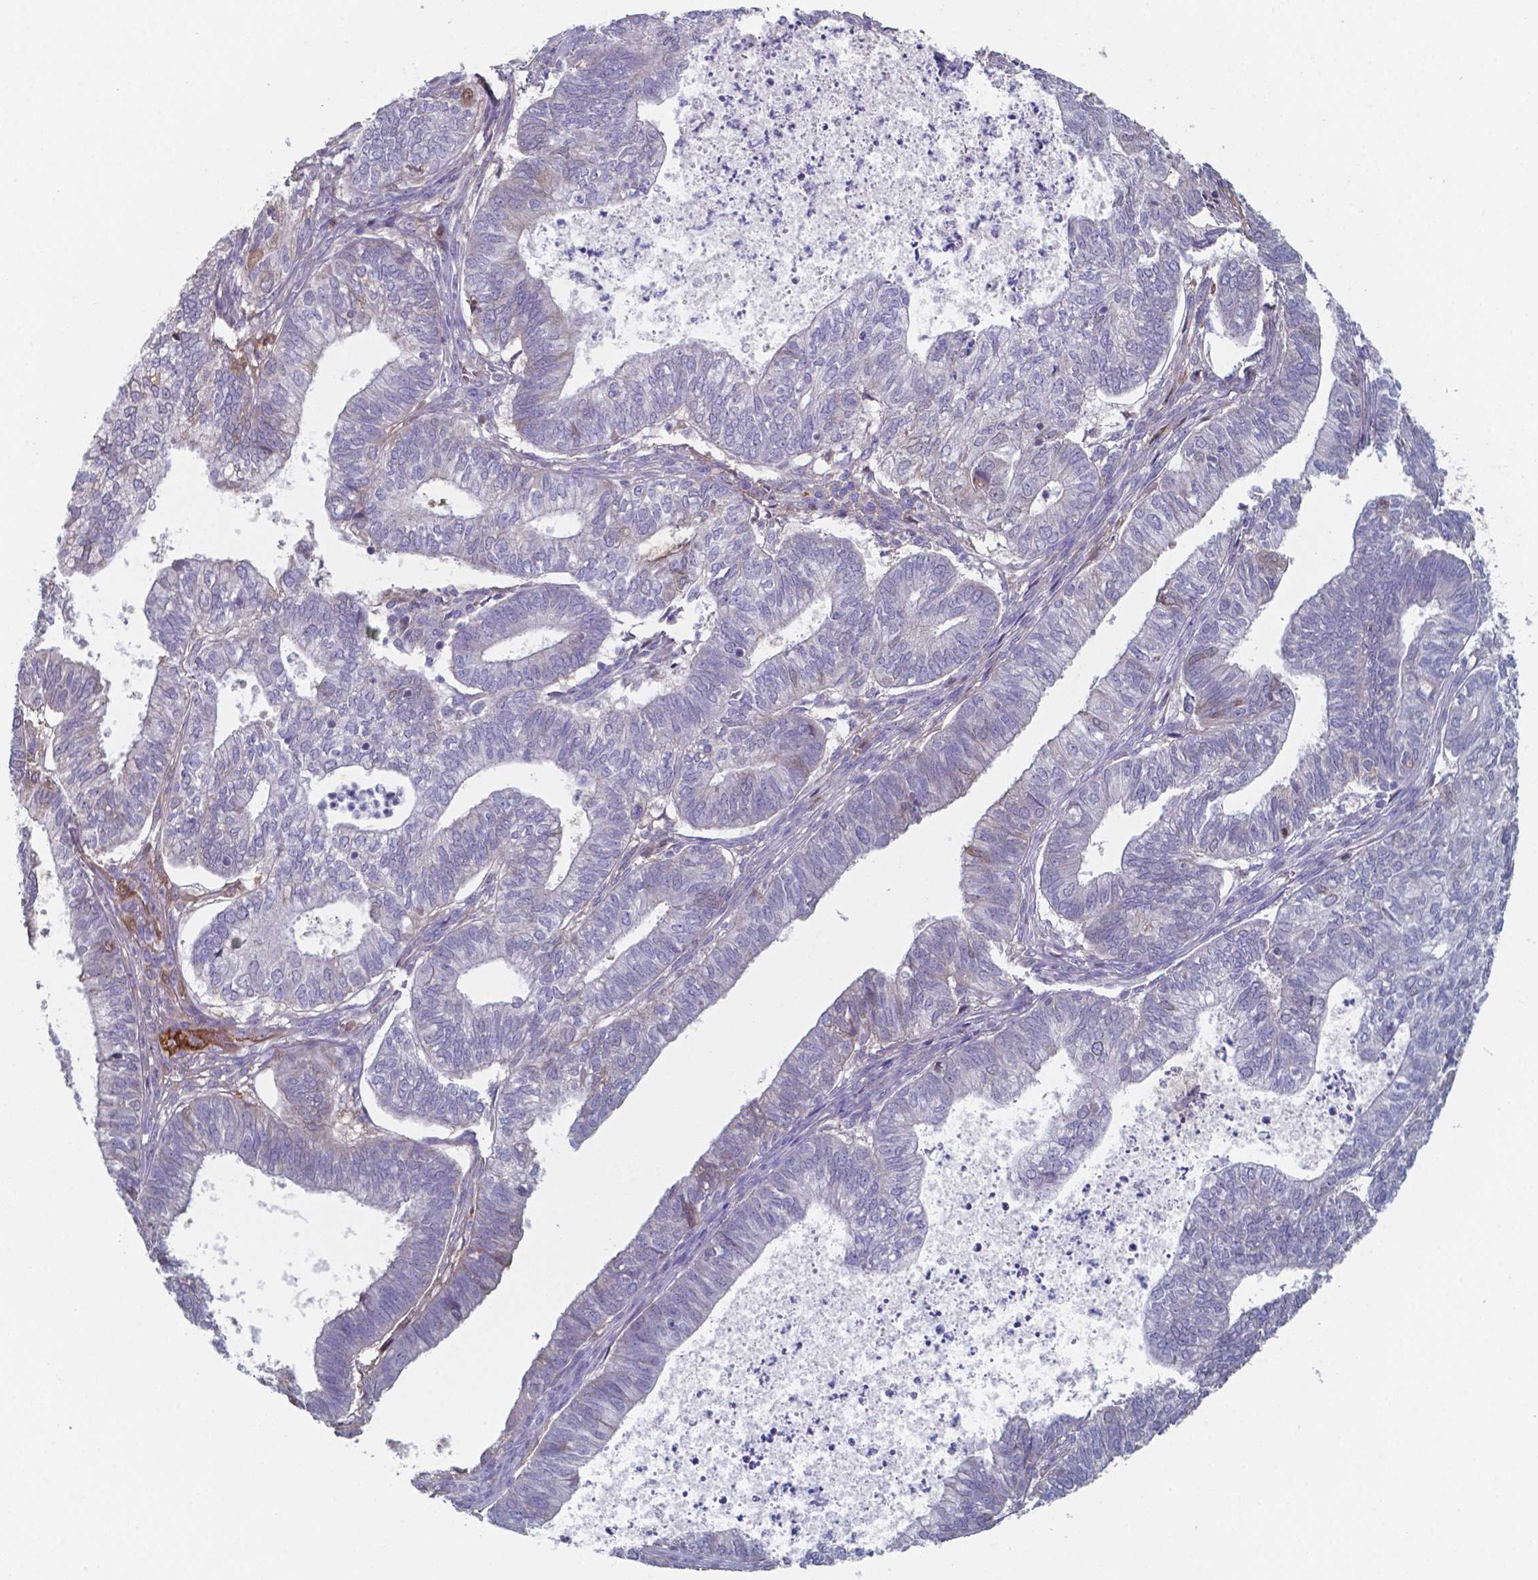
{"staining": {"intensity": "negative", "quantity": "none", "location": "none"}, "tissue": "ovarian cancer", "cell_type": "Tumor cells", "image_type": "cancer", "snomed": [{"axis": "morphology", "description": "Carcinoma, endometroid"}, {"axis": "topography", "description": "Ovary"}], "caption": "Tumor cells show no significant protein positivity in endometroid carcinoma (ovarian).", "gene": "BTBD17", "patient": {"sex": "female", "age": 64}}